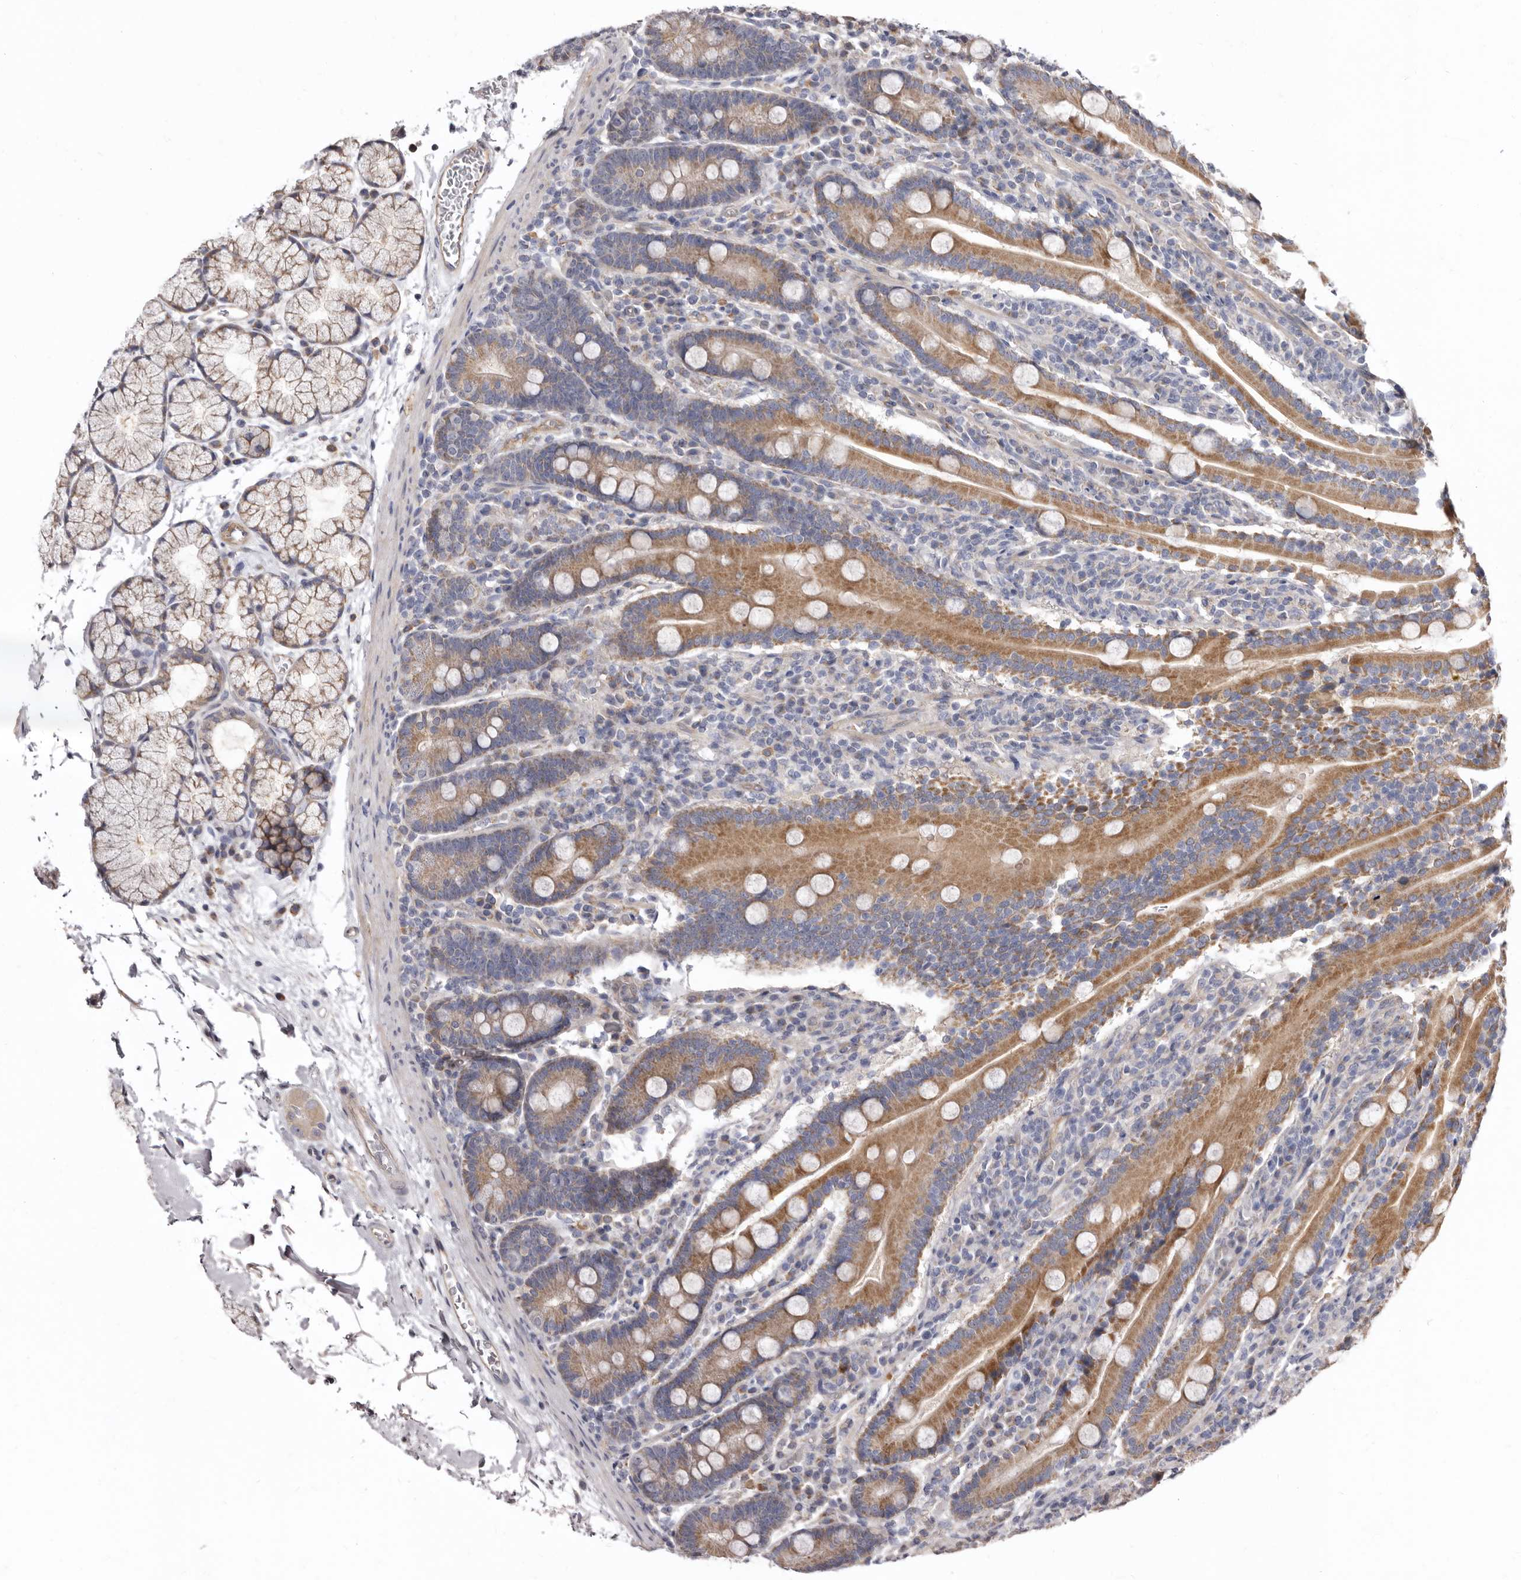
{"staining": {"intensity": "moderate", "quantity": ">75%", "location": "cytoplasmic/membranous"}, "tissue": "duodenum", "cell_type": "Glandular cells", "image_type": "normal", "snomed": [{"axis": "morphology", "description": "Normal tissue, NOS"}, {"axis": "topography", "description": "Duodenum"}], "caption": "IHC of benign duodenum displays medium levels of moderate cytoplasmic/membranous staining in about >75% of glandular cells.", "gene": "FMO2", "patient": {"sex": "male", "age": 35}}